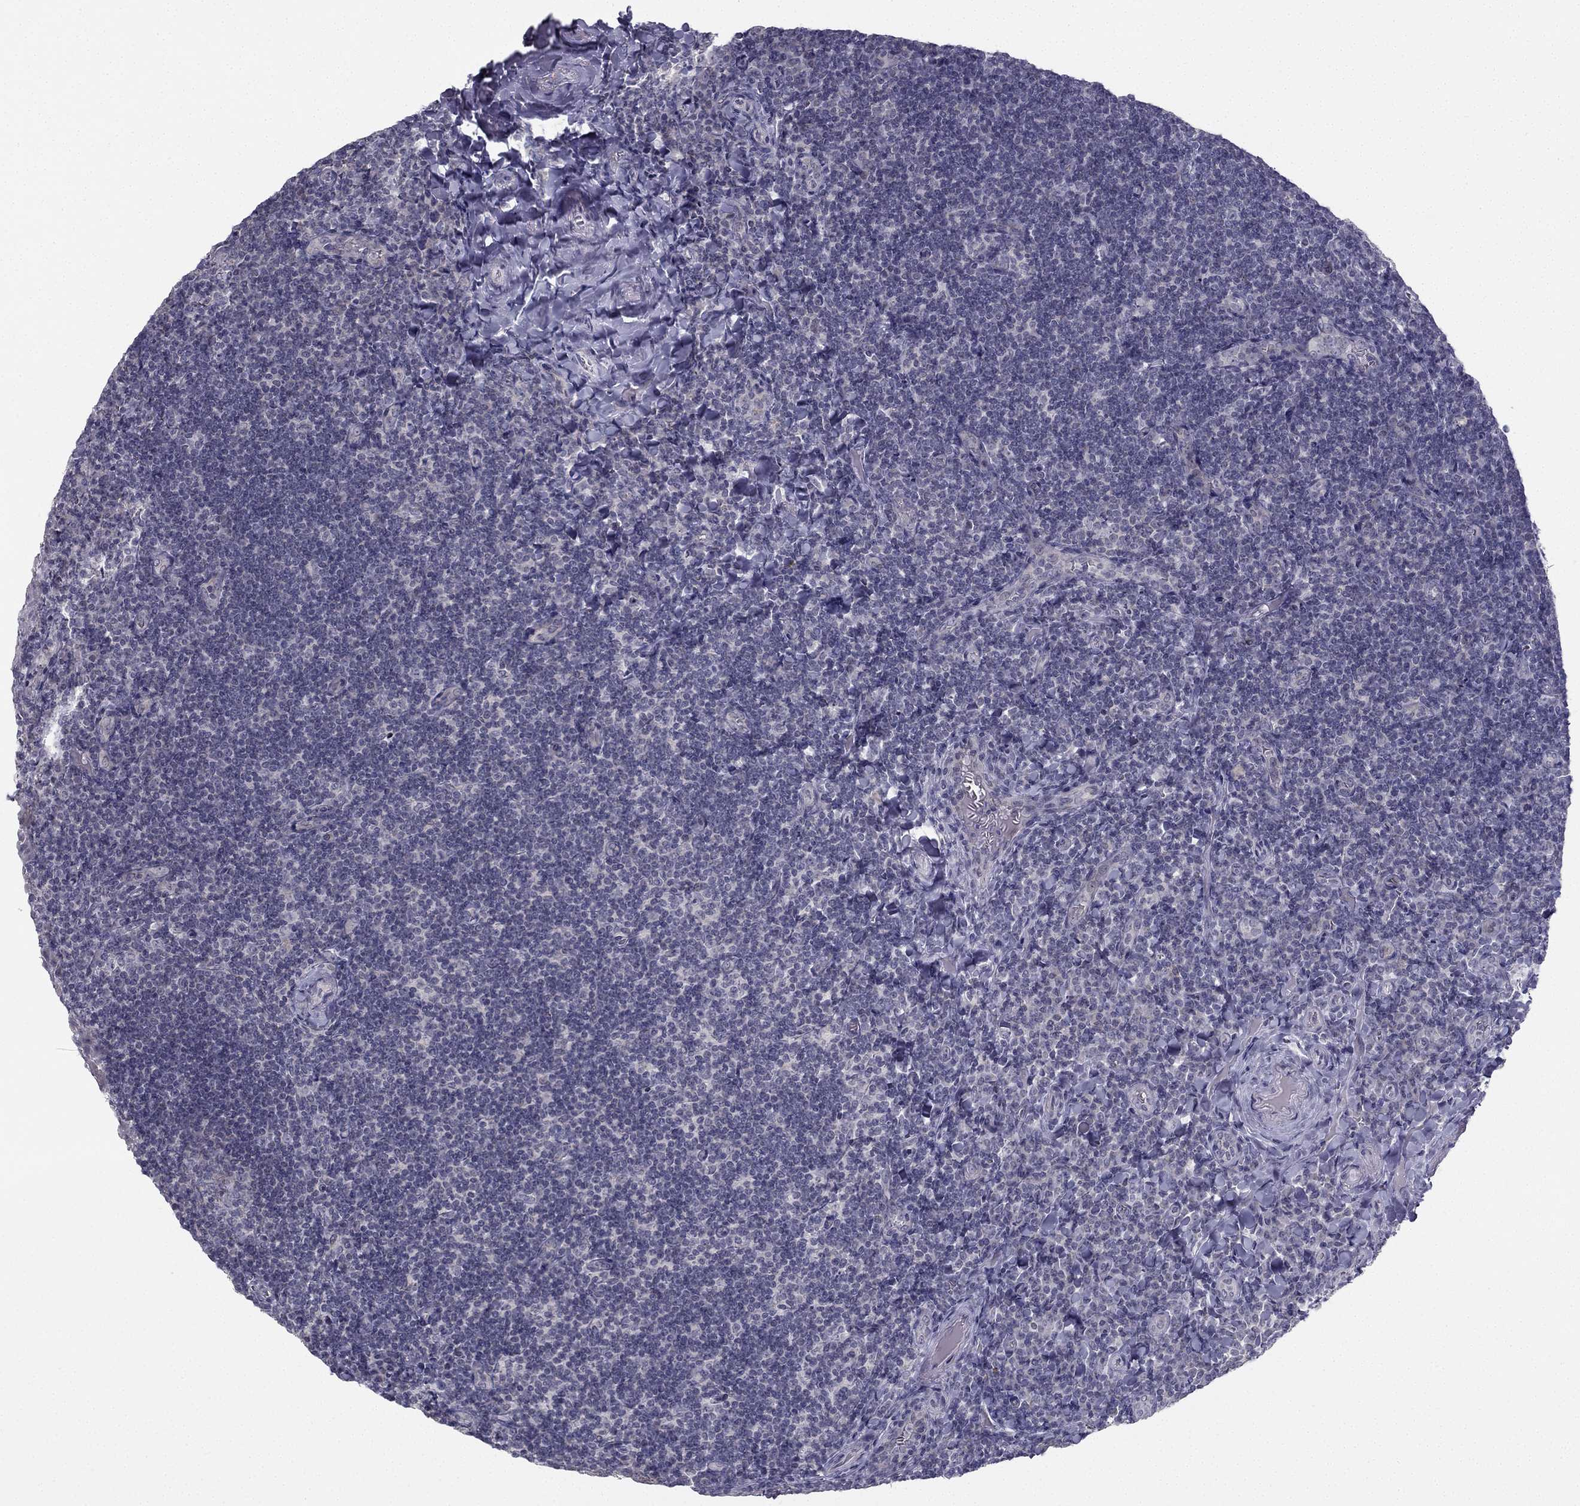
{"staining": {"intensity": "negative", "quantity": "none", "location": "none"}, "tissue": "tonsil", "cell_type": "Germinal center cells", "image_type": "normal", "snomed": [{"axis": "morphology", "description": "Normal tissue, NOS"}, {"axis": "morphology", "description": "Inflammation, NOS"}, {"axis": "topography", "description": "Tonsil"}], "caption": "Immunohistochemistry micrograph of benign tonsil: tonsil stained with DAB displays no significant protein expression in germinal center cells. The staining is performed using DAB (3,3'-diaminobenzidine) brown chromogen with nuclei counter-stained in using hematoxylin.", "gene": "C5orf49", "patient": {"sex": "female", "age": 31}}